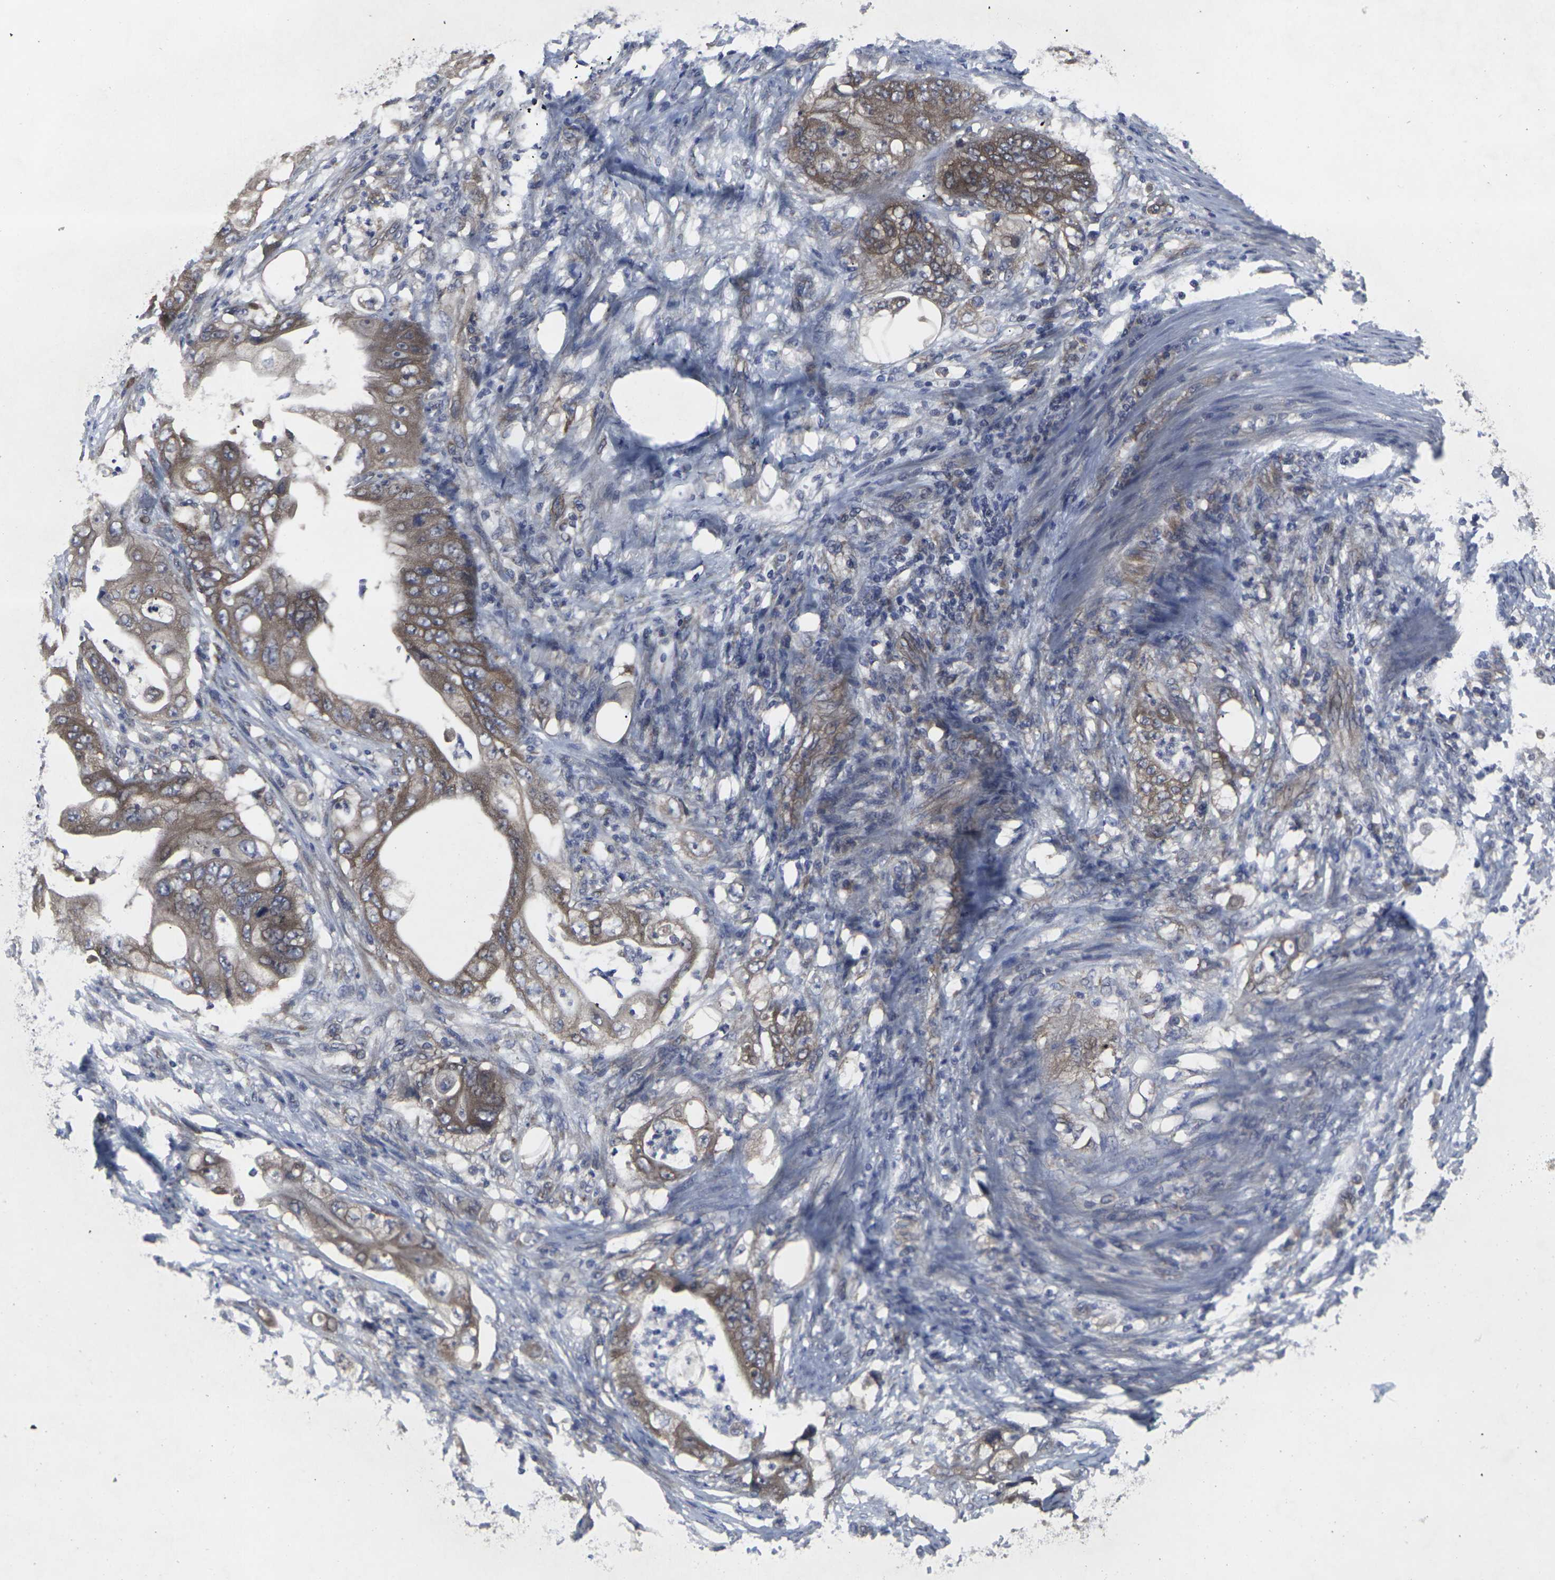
{"staining": {"intensity": "moderate", "quantity": ">75%", "location": "cytoplasmic/membranous"}, "tissue": "stomach cancer", "cell_type": "Tumor cells", "image_type": "cancer", "snomed": [{"axis": "morphology", "description": "Adenocarcinoma, NOS"}, {"axis": "topography", "description": "Stomach"}], "caption": "This photomicrograph exhibits stomach cancer (adenocarcinoma) stained with immunohistochemistry (IHC) to label a protein in brown. The cytoplasmic/membranous of tumor cells show moderate positivity for the protein. Nuclei are counter-stained blue.", "gene": "MAPKAPK2", "patient": {"sex": "female", "age": 73}}